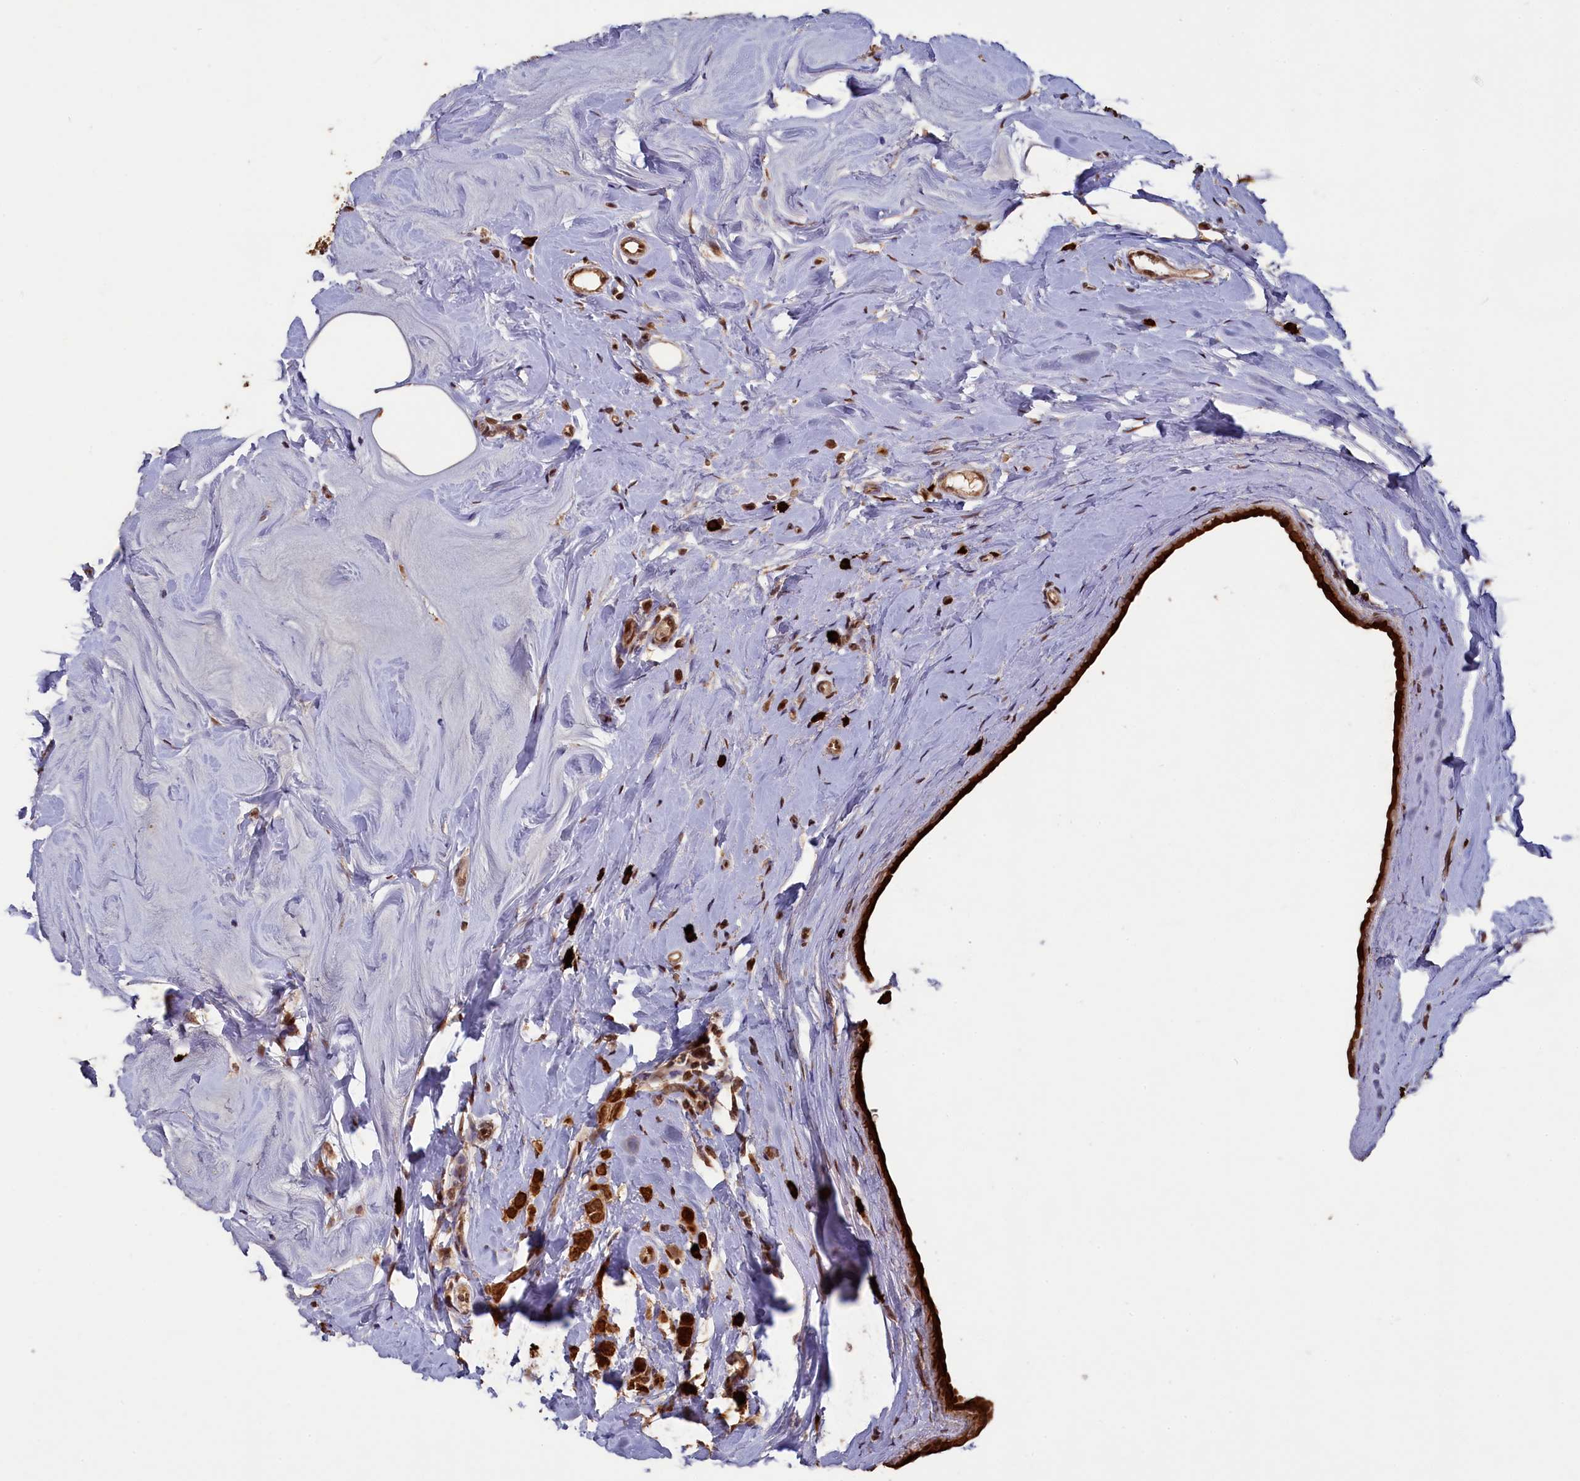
{"staining": {"intensity": "strong", "quantity": ">75%", "location": "cytoplasmic/membranous,nuclear"}, "tissue": "breast cancer", "cell_type": "Tumor cells", "image_type": "cancer", "snomed": [{"axis": "morphology", "description": "Lobular carcinoma"}, {"axis": "topography", "description": "Breast"}], "caption": "Breast lobular carcinoma stained with IHC exhibits strong cytoplasmic/membranous and nuclear staining in about >75% of tumor cells.", "gene": "NAE1", "patient": {"sex": "female", "age": 47}}